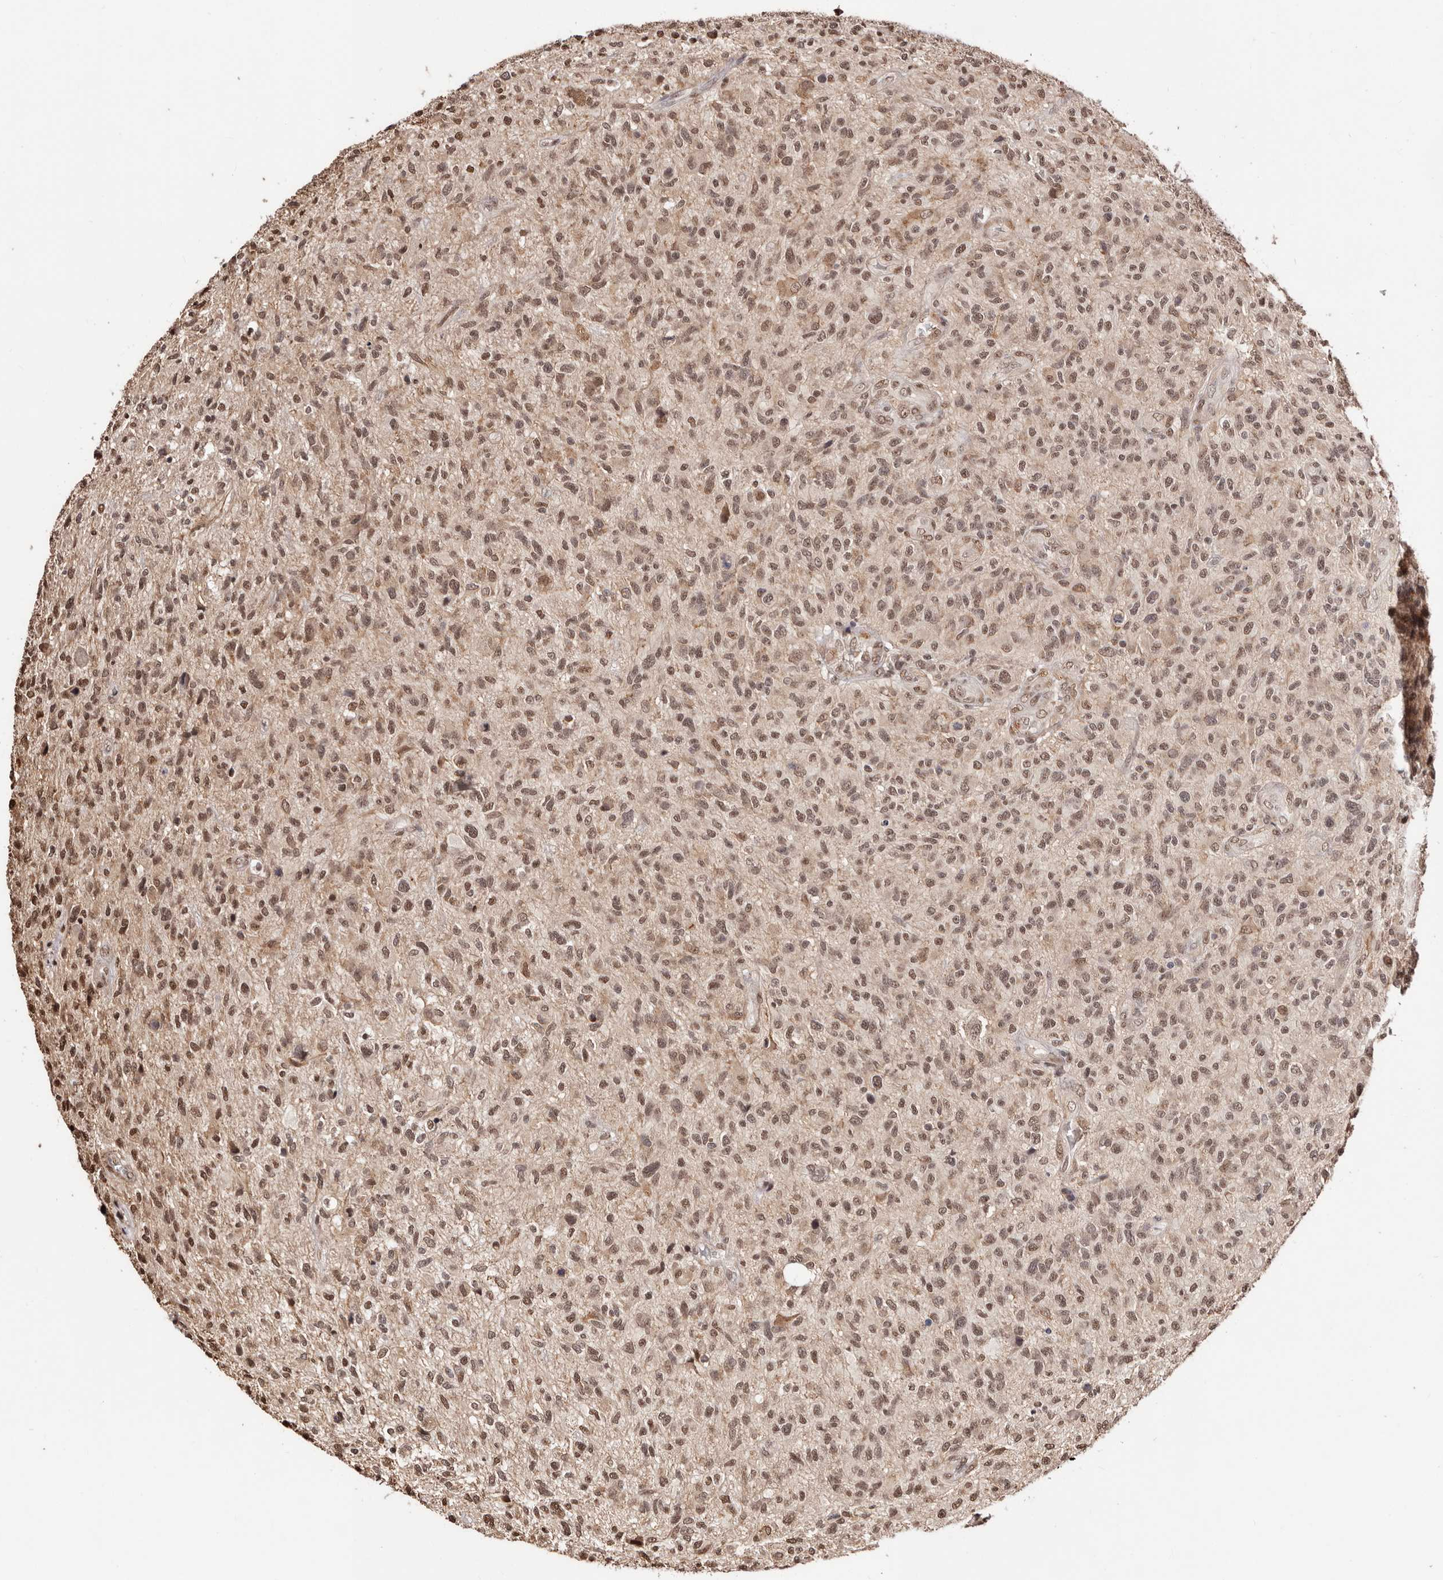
{"staining": {"intensity": "moderate", "quantity": ">75%", "location": "nuclear"}, "tissue": "glioma", "cell_type": "Tumor cells", "image_type": "cancer", "snomed": [{"axis": "morphology", "description": "Glioma, malignant, High grade"}, {"axis": "topography", "description": "Brain"}], "caption": "Immunohistochemical staining of human glioma demonstrates medium levels of moderate nuclear protein expression in approximately >75% of tumor cells.", "gene": "BICRAL", "patient": {"sex": "male", "age": 47}}